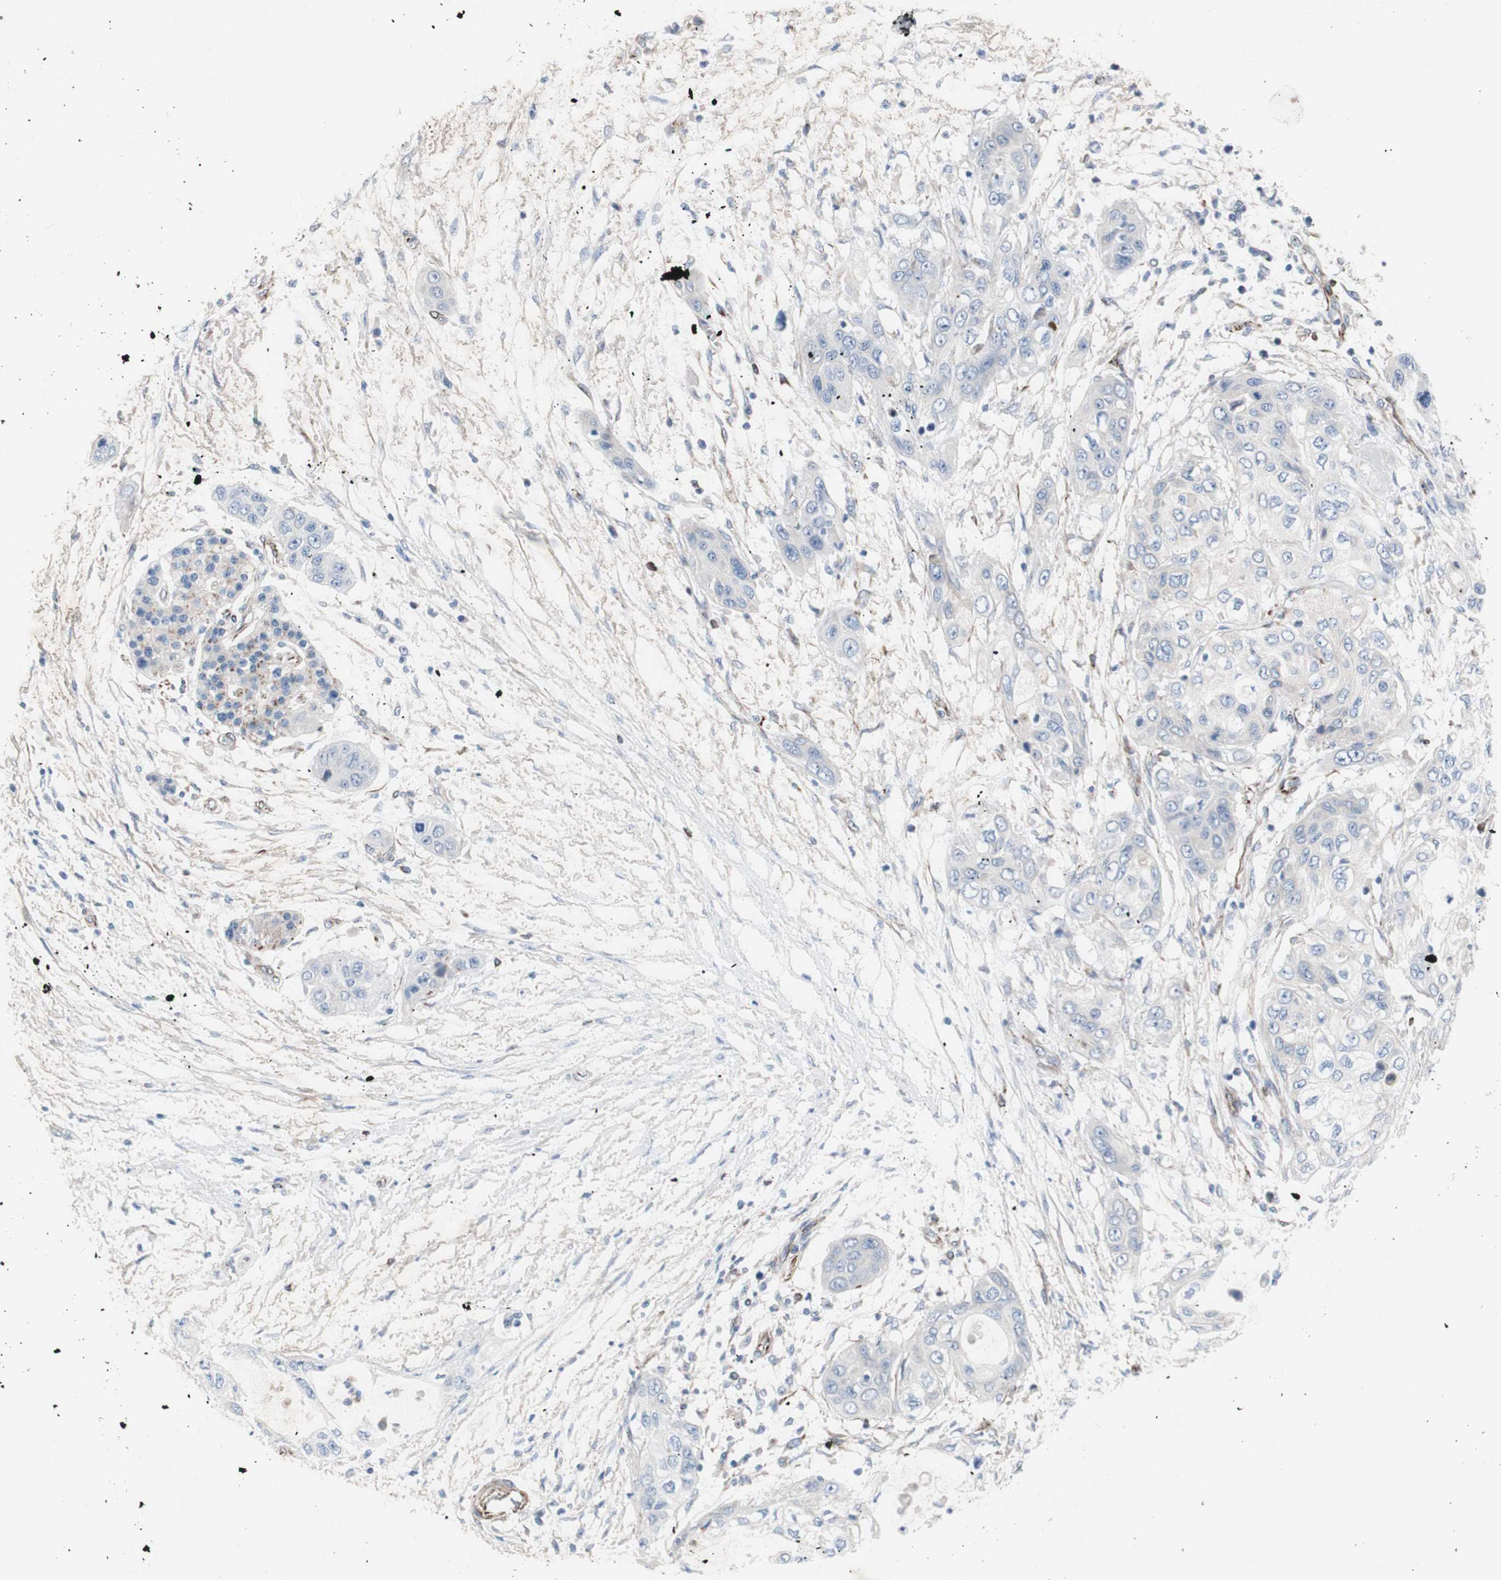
{"staining": {"intensity": "negative", "quantity": "none", "location": "none"}, "tissue": "pancreatic cancer", "cell_type": "Tumor cells", "image_type": "cancer", "snomed": [{"axis": "morphology", "description": "Adenocarcinoma, NOS"}, {"axis": "topography", "description": "Pancreas"}], "caption": "Immunohistochemical staining of human adenocarcinoma (pancreatic) shows no significant positivity in tumor cells.", "gene": "AGPAT5", "patient": {"sex": "female", "age": 70}}